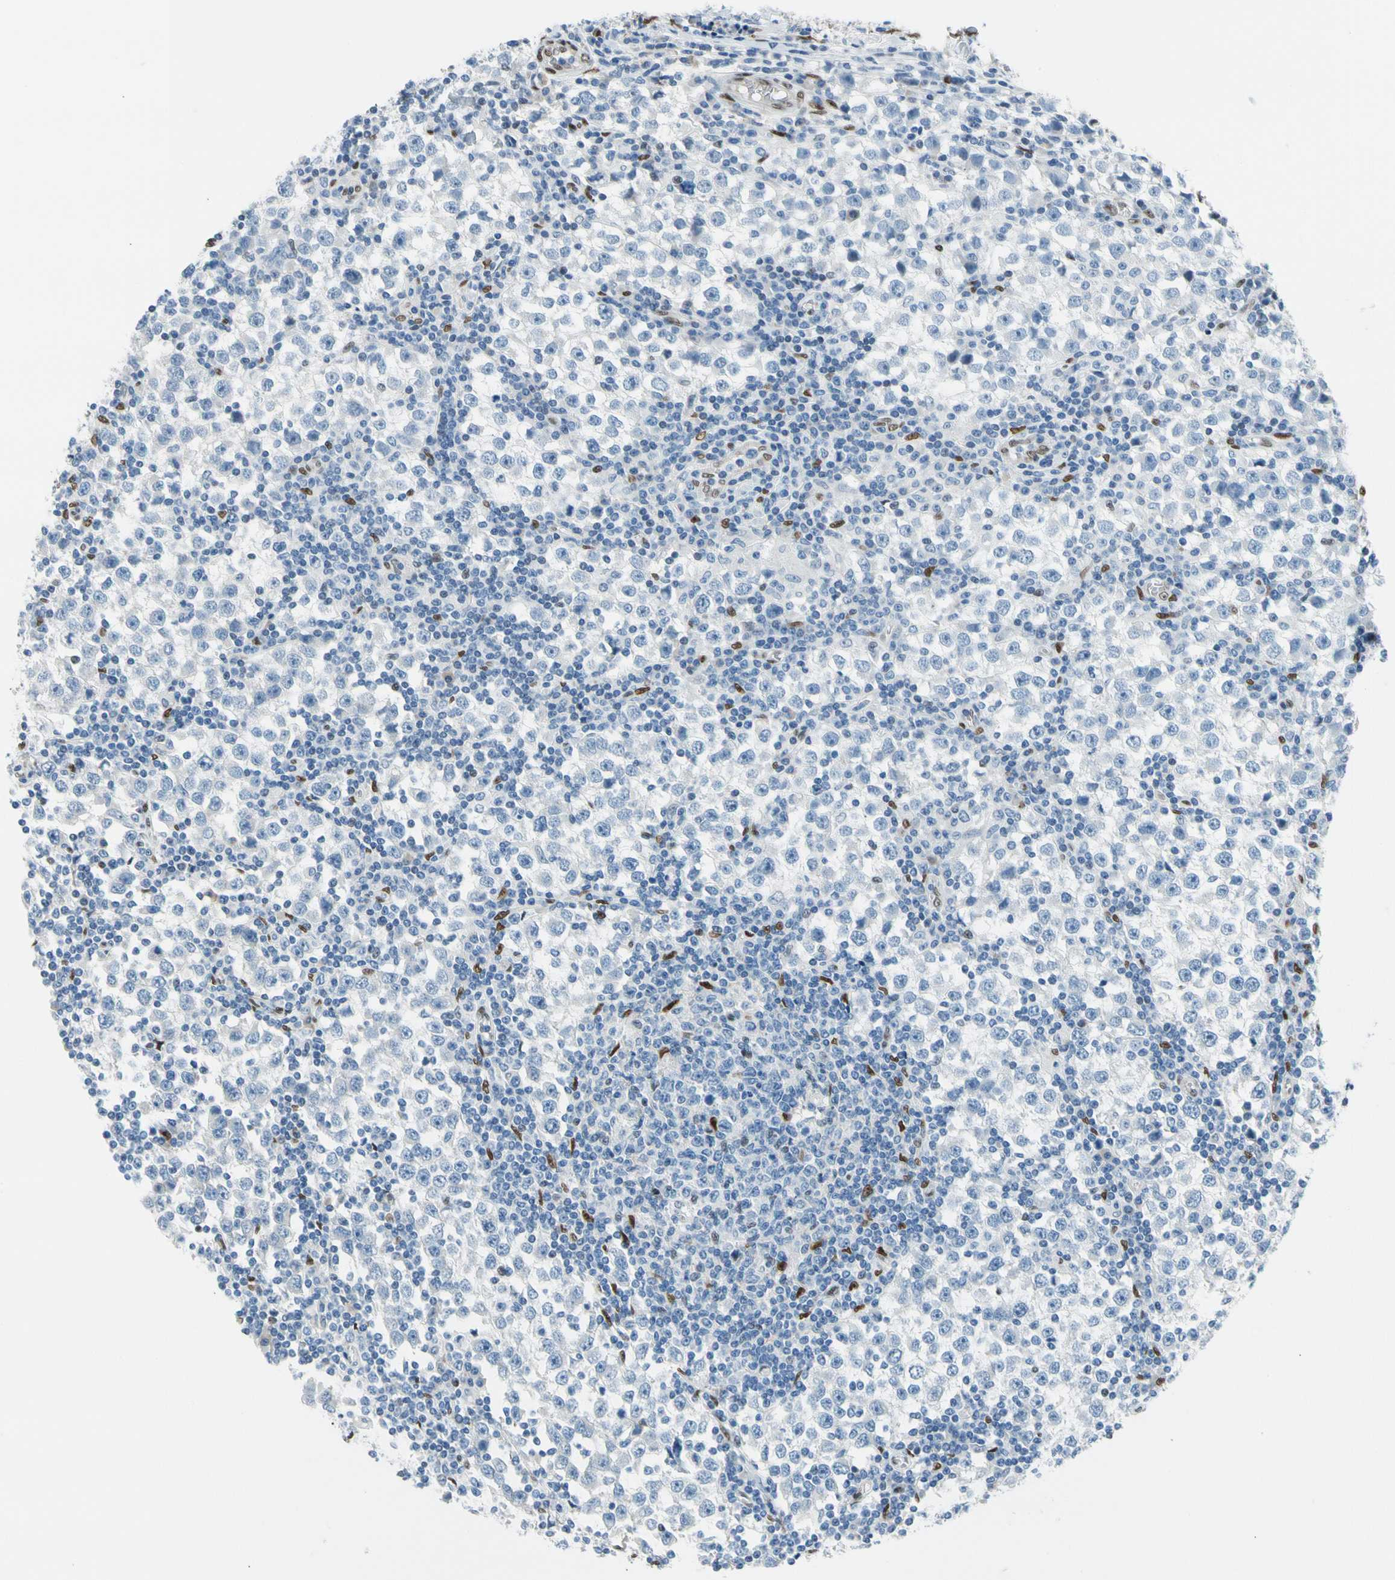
{"staining": {"intensity": "negative", "quantity": "none", "location": "none"}, "tissue": "testis cancer", "cell_type": "Tumor cells", "image_type": "cancer", "snomed": [{"axis": "morphology", "description": "Seminoma, NOS"}, {"axis": "topography", "description": "Testis"}], "caption": "Protein analysis of seminoma (testis) demonstrates no significant positivity in tumor cells.", "gene": "NFIA", "patient": {"sex": "male", "age": 65}}